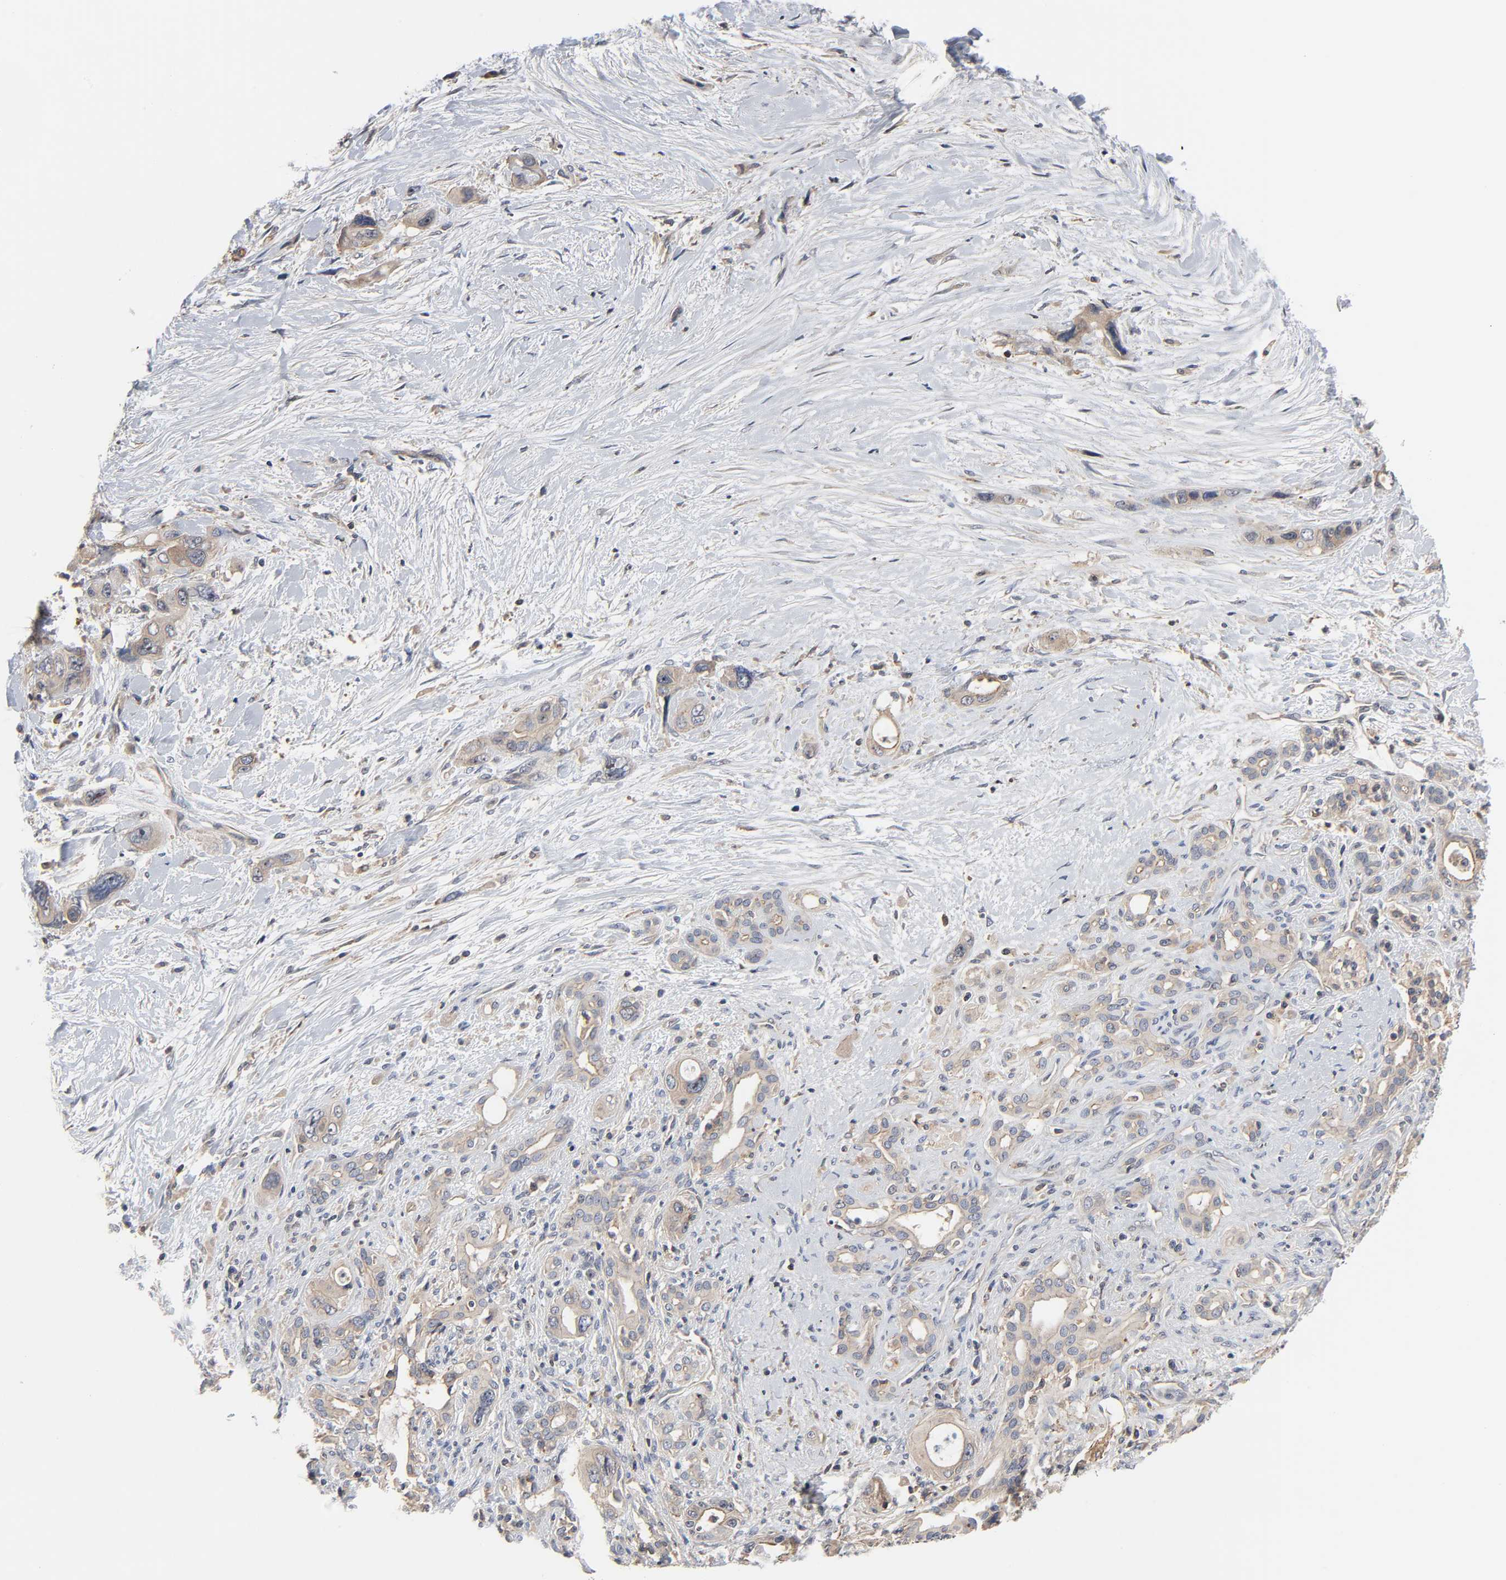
{"staining": {"intensity": "weak", "quantity": ">75%", "location": "cytoplasmic/membranous,nuclear"}, "tissue": "pancreatic cancer", "cell_type": "Tumor cells", "image_type": "cancer", "snomed": [{"axis": "morphology", "description": "Adenocarcinoma, NOS"}, {"axis": "topography", "description": "Pancreas"}], "caption": "Protein analysis of pancreatic adenocarcinoma tissue reveals weak cytoplasmic/membranous and nuclear staining in about >75% of tumor cells.", "gene": "DDX10", "patient": {"sex": "male", "age": 46}}